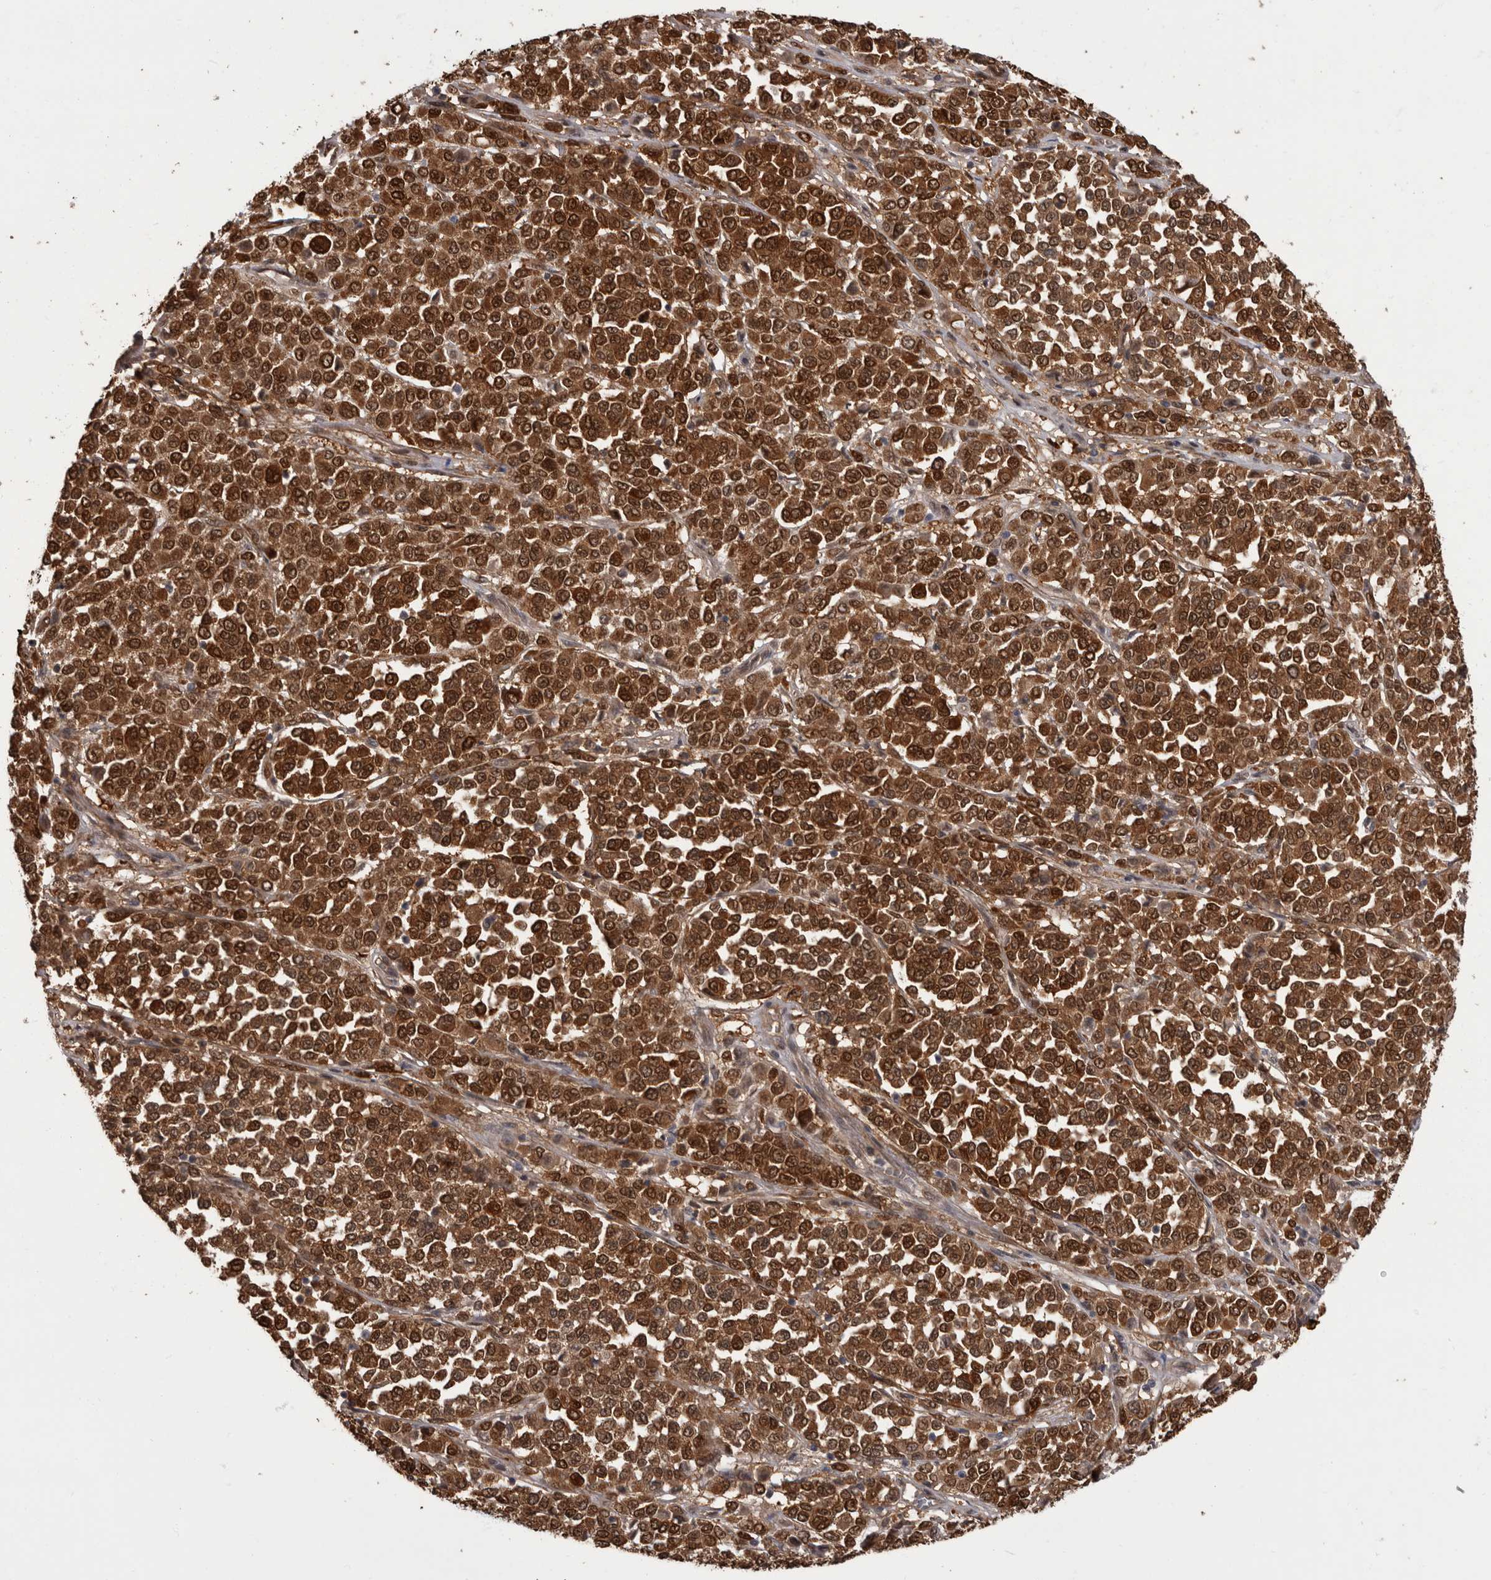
{"staining": {"intensity": "strong", "quantity": ">75%", "location": "cytoplasmic/membranous,nuclear"}, "tissue": "melanoma", "cell_type": "Tumor cells", "image_type": "cancer", "snomed": [{"axis": "morphology", "description": "Malignant melanoma, Metastatic site"}, {"axis": "topography", "description": "Pancreas"}], "caption": "Immunohistochemical staining of human melanoma reveals strong cytoplasmic/membranous and nuclear protein staining in approximately >75% of tumor cells.", "gene": "AKT3", "patient": {"sex": "female", "age": 30}}